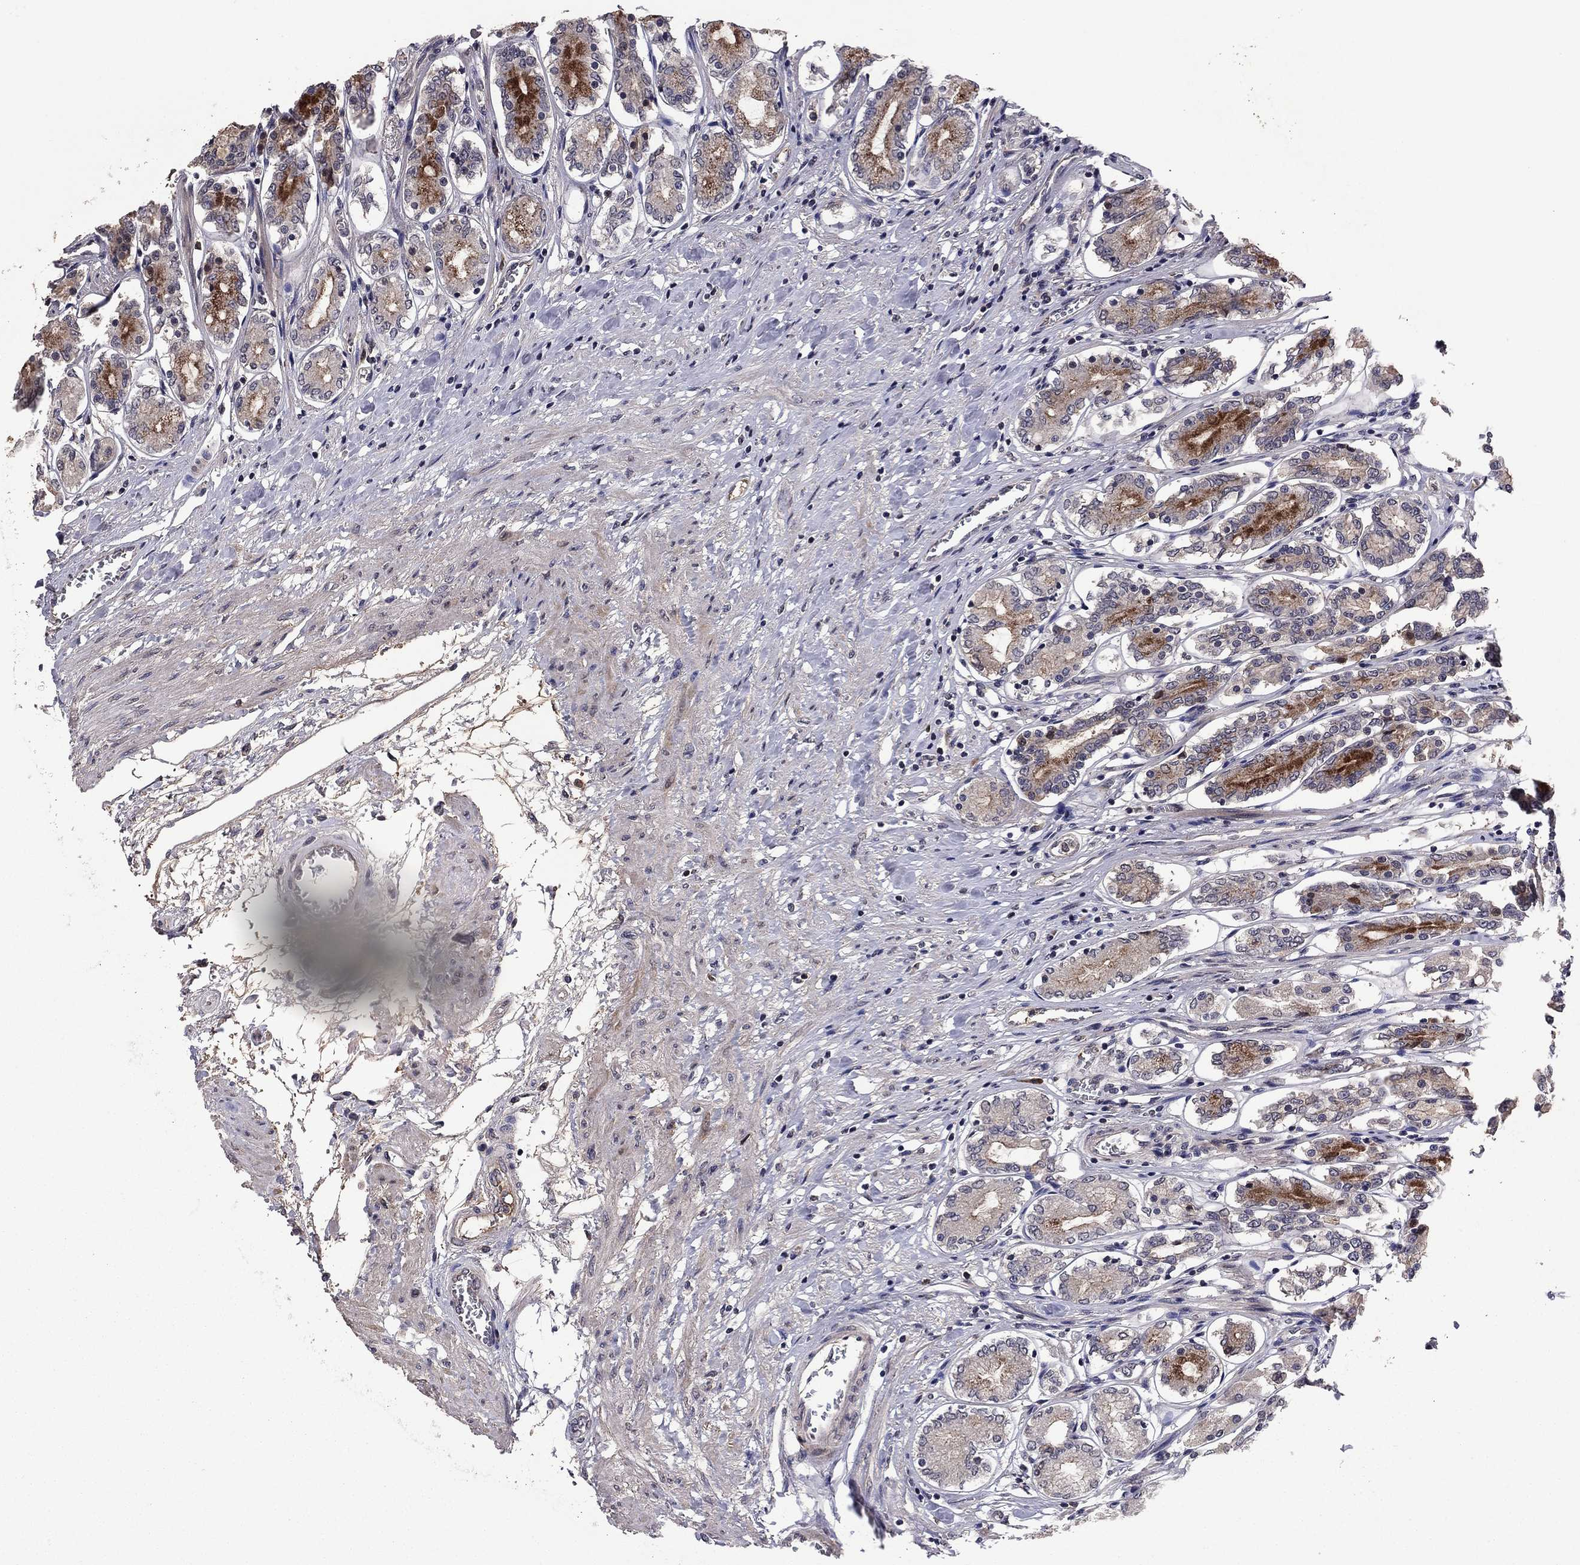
{"staining": {"intensity": "strong", "quantity": "25%-75%", "location": "cytoplasmic/membranous"}, "tissue": "stomach", "cell_type": "Glandular cells", "image_type": "normal", "snomed": [{"axis": "morphology", "description": "Normal tissue, NOS"}, {"axis": "topography", "description": "Stomach"}], "caption": "A high-resolution image shows IHC staining of unremarkable stomach, which exhibits strong cytoplasmic/membranous staining in approximately 25%-75% of glandular cells.", "gene": "PROS1", "patient": {"sex": "female", "age": 65}}